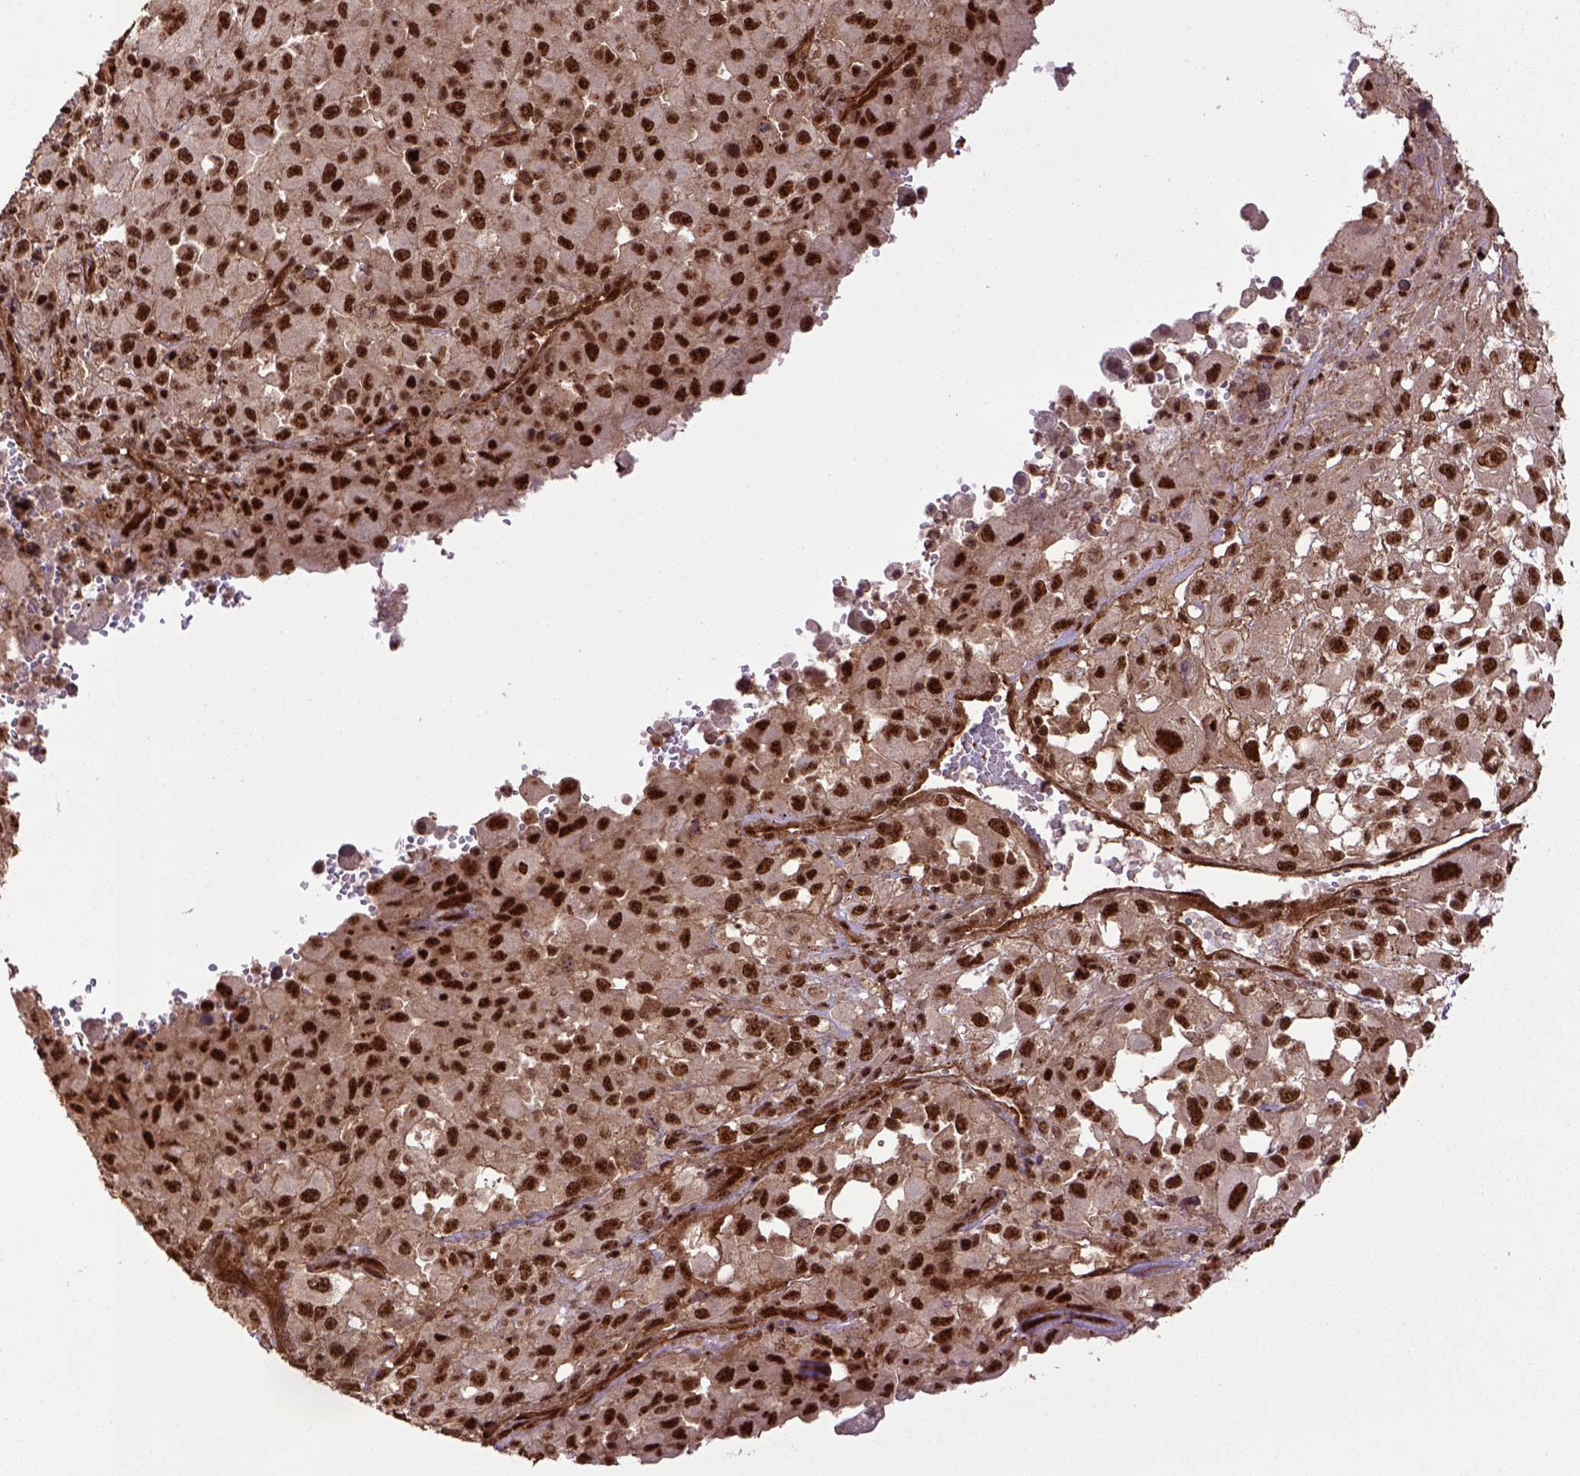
{"staining": {"intensity": "strong", "quantity": ">75%", "location": "nuclear"}, "tissue": "melanoma", "cell_type": "Tumor cells", "image_type": "cancer", "snomed": [{"axis": "morphology", "description": "Malignant melanoma, Metastatic site"}, {"axis": "topography", "description": "Soft tissue"}], "caption": "Immunohistochemical staining of human malignant melanoma (metastatic site) displays high levels of strong nuclear positivity in about >75% of tumor cells.", "gene": "PPIG", "patient": {"sex": "male", "age": 50}}